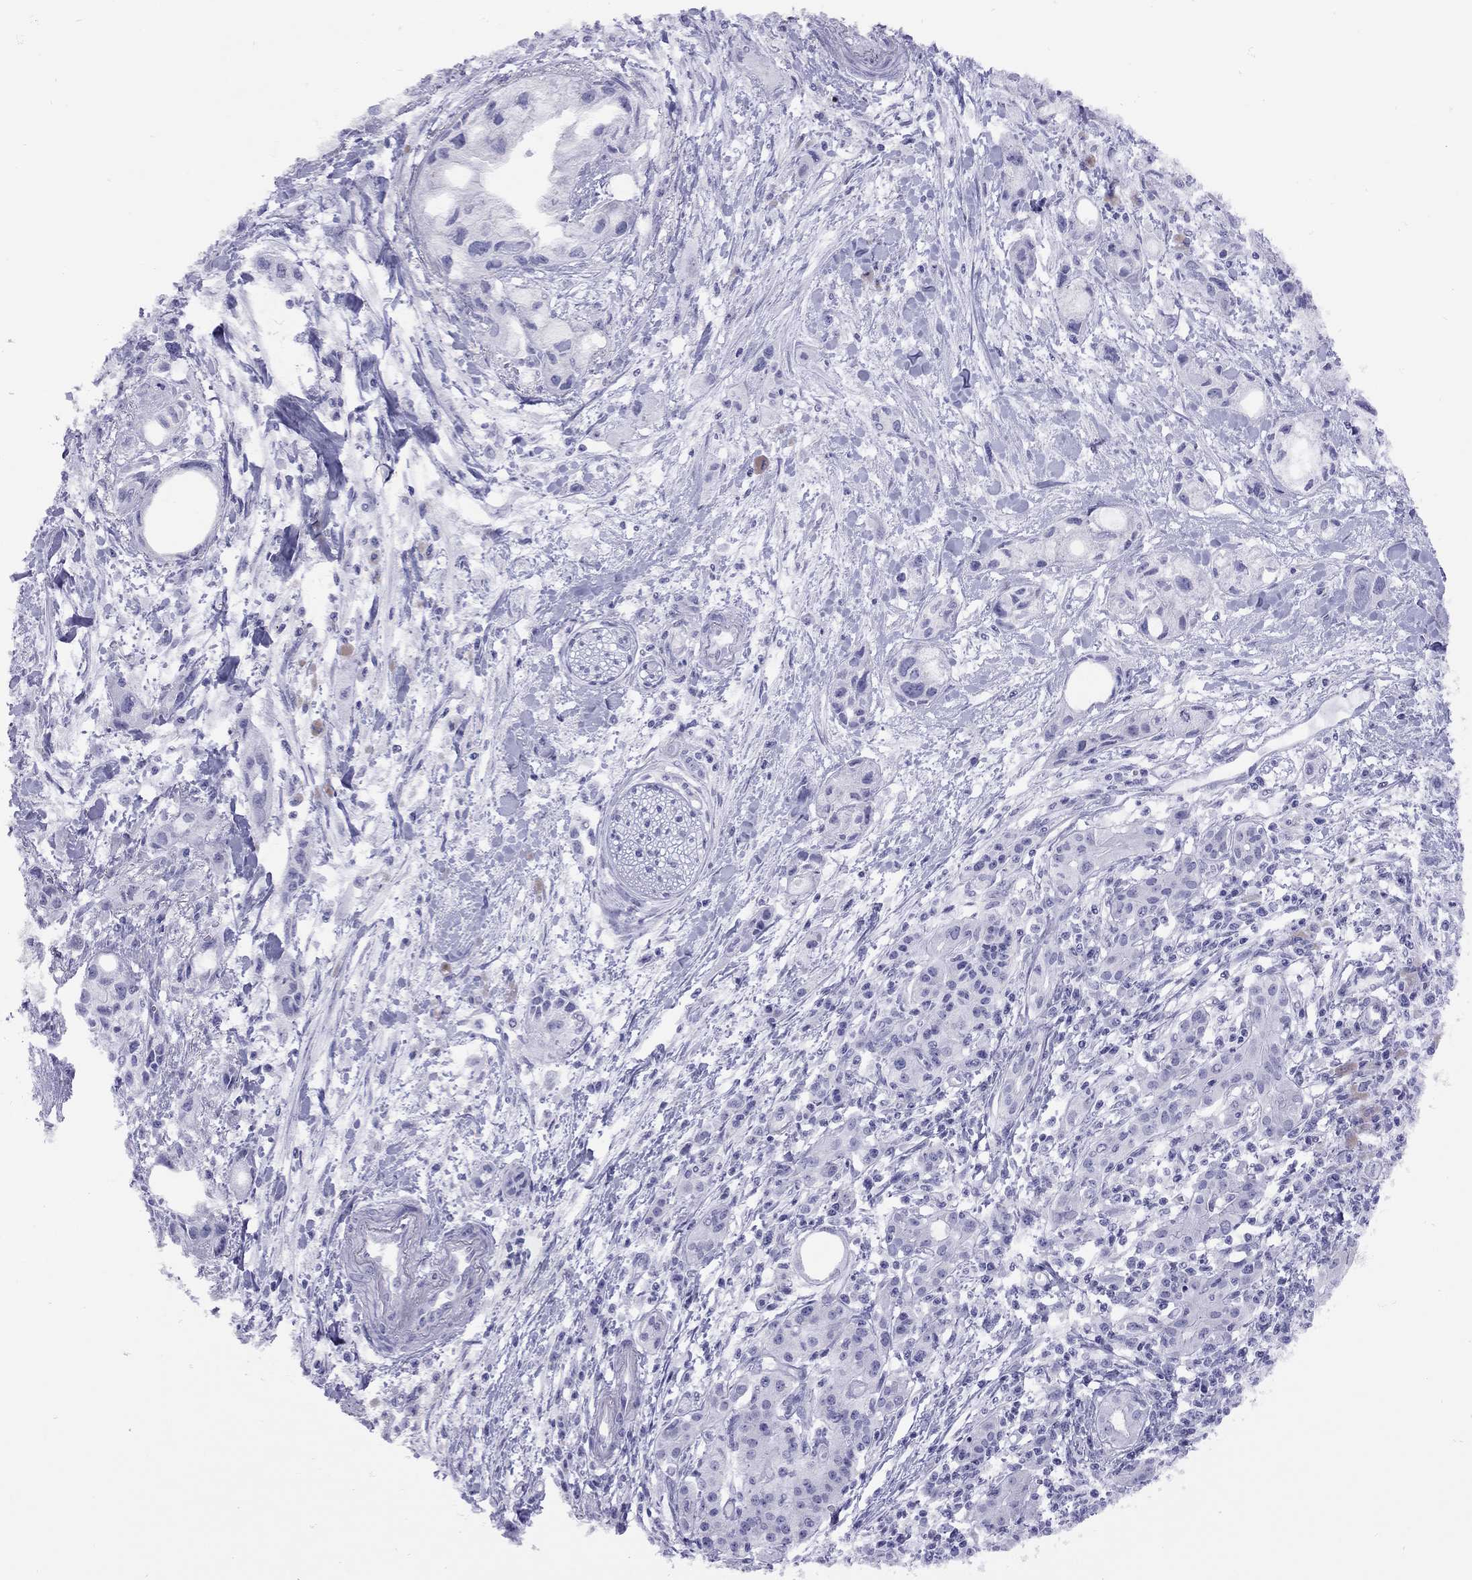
{"staining": {"intensity": "negative", "quantity": "none", "location": "none"}, "tissue": "pancreatic cancer", "cell_type": "Tumor cells", "image_type": "cancer", "snomed": [{"axis": "morphology", "description": "Adenocarcinoma, NOS"}, {"axis": "topography", "description": "Pancreas"}], "caption": "Immunohistochemistry micrograph of neoplastic tissue: pancreatic adenocarcinoma stained with DAB exhibits no significant protein staining in tumor cells.", "gene": "LYAR", "patient": {"sex": "female", "age": 61}}